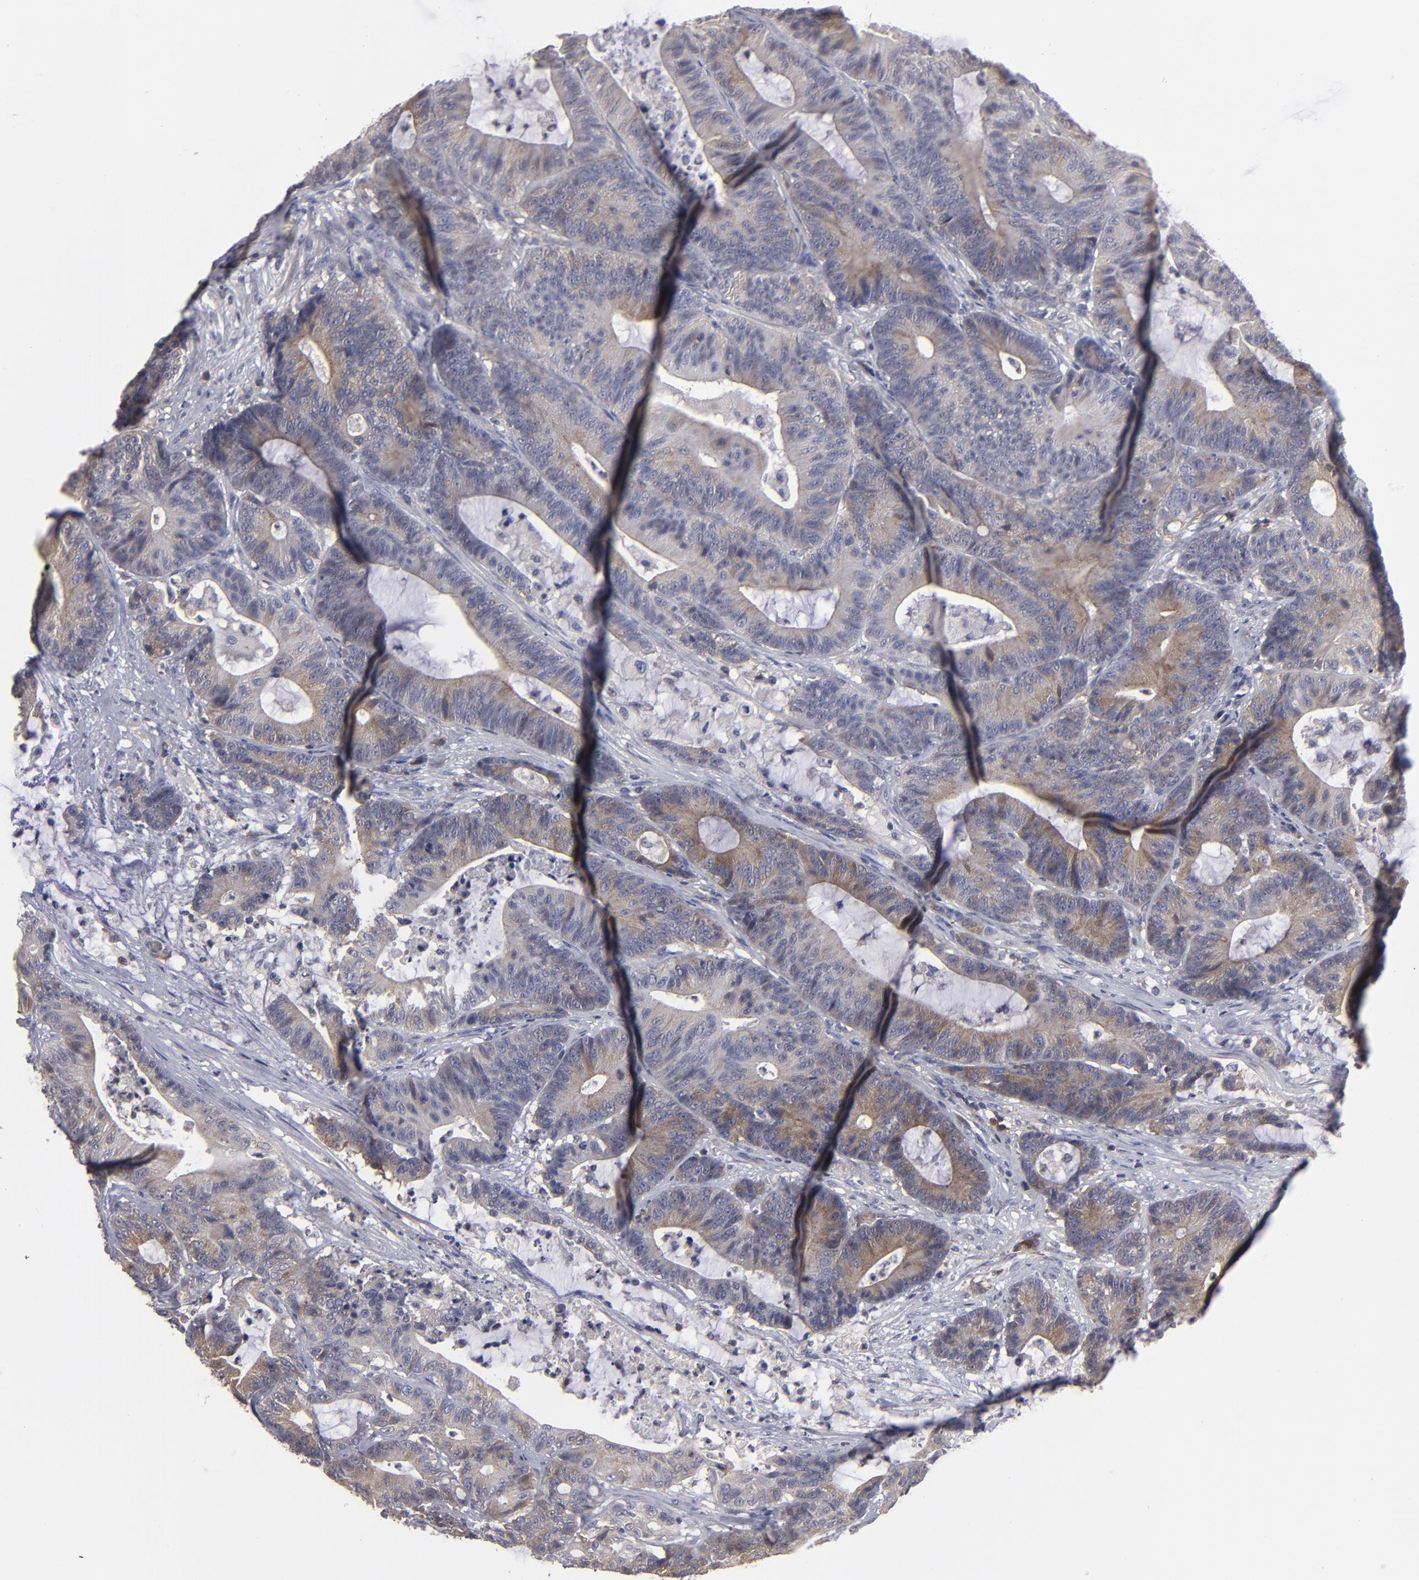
{"staining": {"intensity": "moderate", "quantity": ">75%", "location": "cytoplasmic/membranous"}, "tissue": "colorectal cancer", "cell_type": "Tumor cells", "image_type": "cancer", "snomed": [{"axis": "morphology", "description": "Adenocarcinoma, NOS"}, {"axis": "topography", "description": "Colon"}], "caption": "Colorectal adenocarcinoma tissue reveals moderate cytoplasmic/membranous staining in approximately >75% of tumor cells", "gene": "CEP97", "patient": {"sex": "female", "age": 84}}